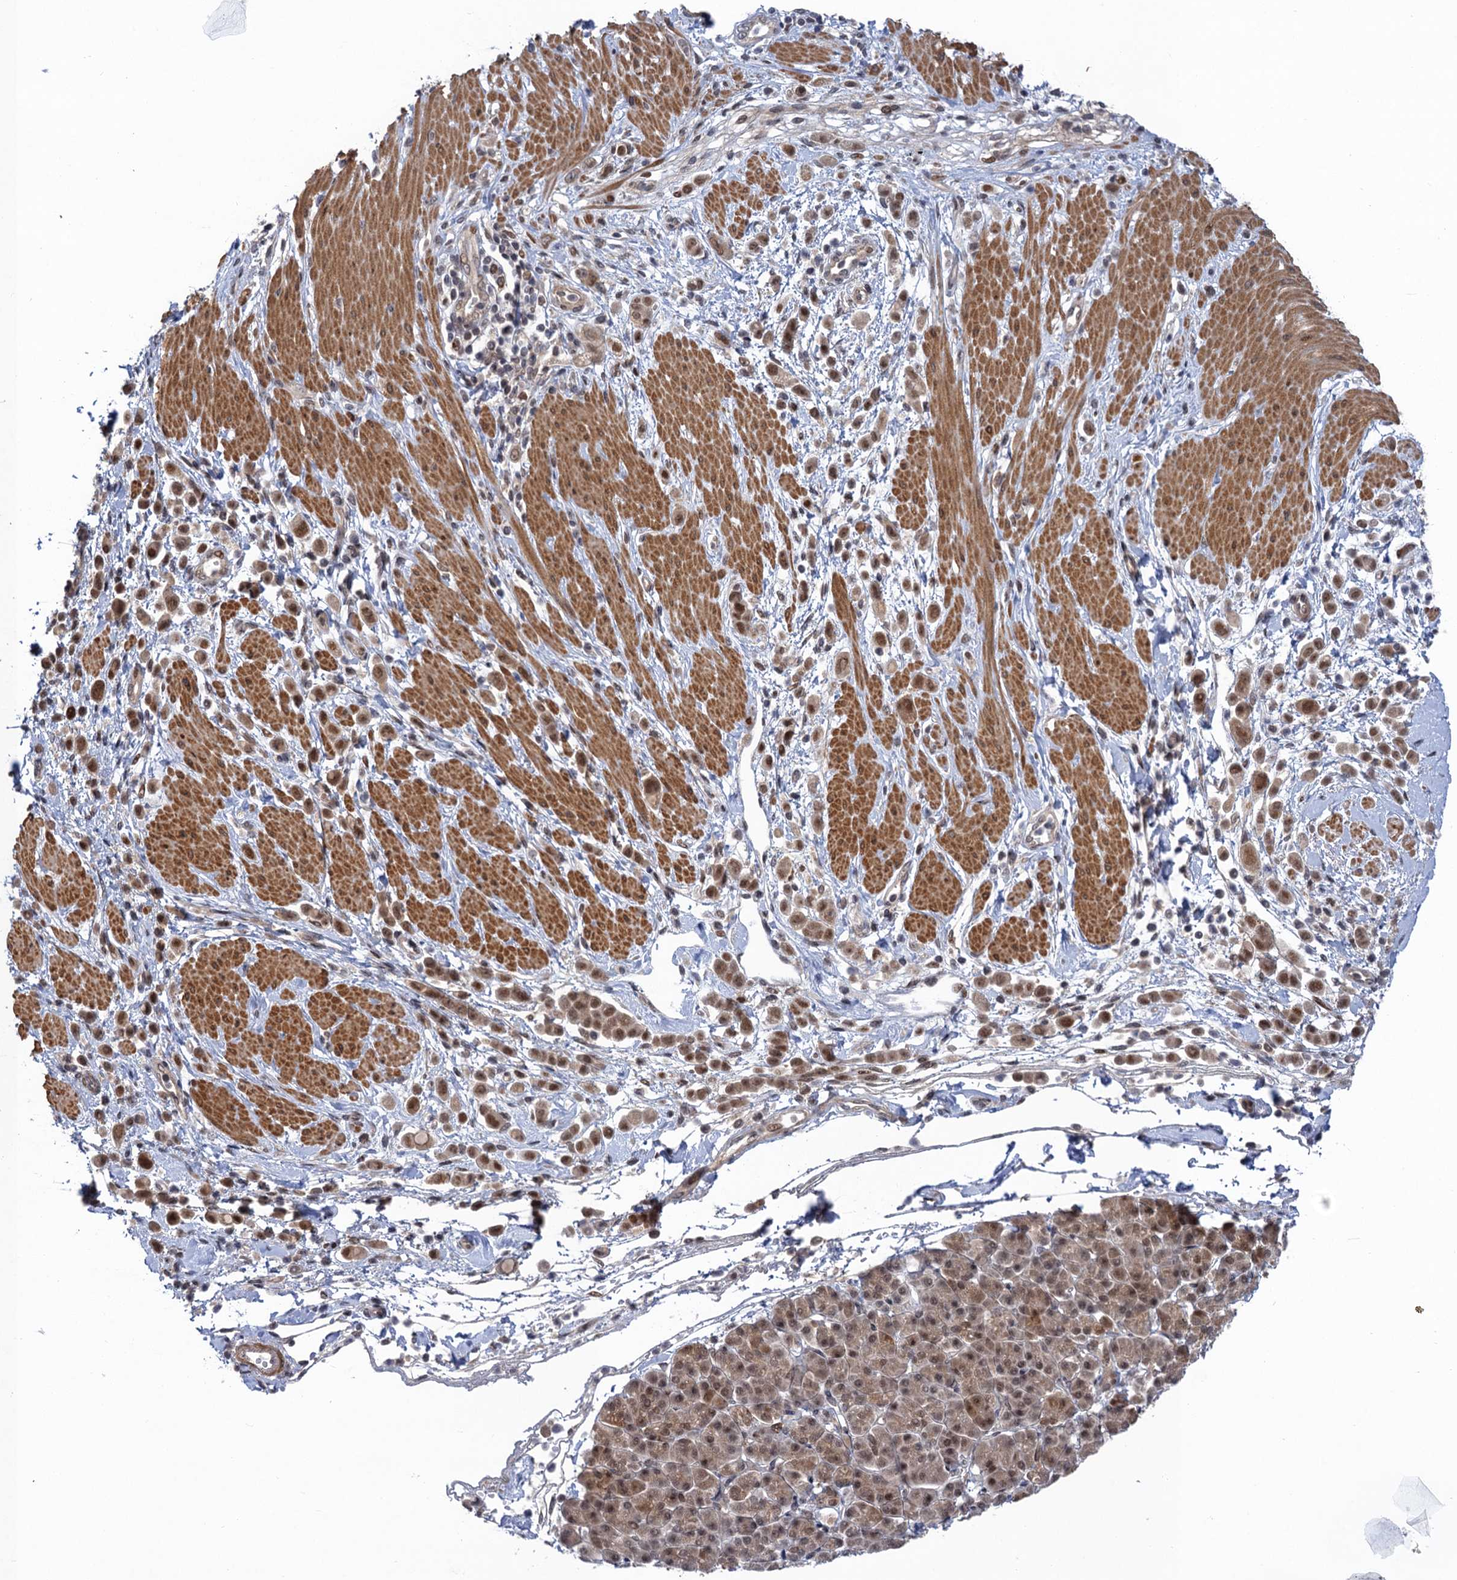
{"staining": {"intensity": "moderate", "quantity": ">75%", "location": "nuclear"}, "tissue": "pancreatic cancer", "cell_type": "Tumor cells", "image_type": "cancer", "snomed": [{"axis": "morphology", "description": "Normal tissue, NOS"}, {"axis": "morphology", "description": "Adenocarcinoma, NOS"}, {"axis": "topography", "description": "Pancreas"}], "caption": "Immunohistochemistry (IHC) micrograph of neoplastic tissue: adenocarcinoma (pancreatic) stained using immunohistochemistry (IHC) reveals medium levels of moderate protein expression localized specifically in the nuclear of tumor cells, appearing as a nuclear brown color.", "gene": "NEK8", "patient": {"sex": "female", "age": 64}}